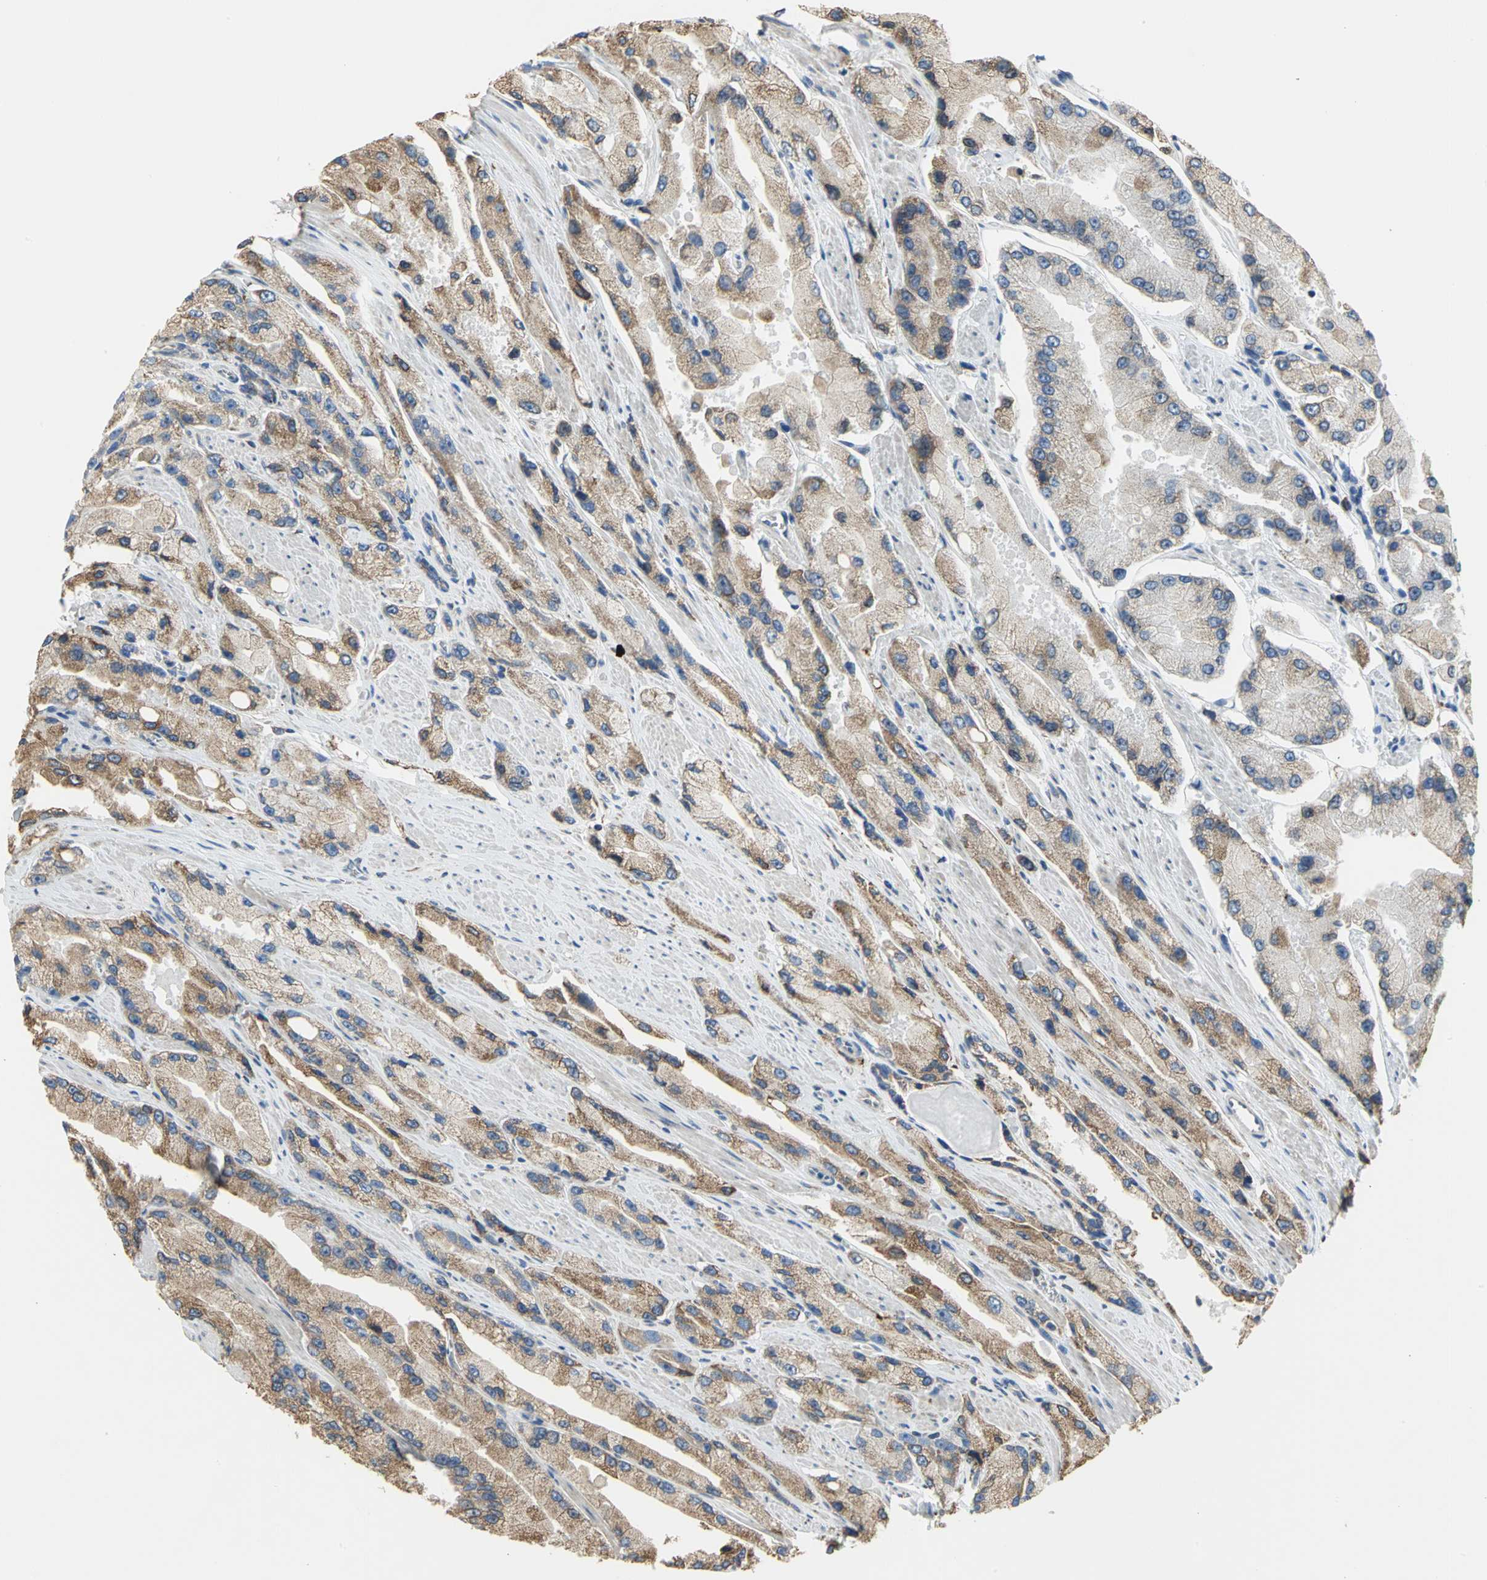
{"staining": {"intensity": "weak", "quantity": ">75%", "location": "cytoplasmic/membranous"}, "tissue": "prostate cancer", "cell_type": "Tumor cells", "image_type": "cancer", "snomed": [{"axis": "morphology", "description": "Adenocarcinoma, High grade"}, {"axis": "topography", "description": "Prostate"}], "caption": "The image shows a brown stain indicating the presence of a protein in the cytoplasmic/membranous of tumor cells in prostate adenocarcinoma (high-grade).", "gene": "SDF2L1", "patient": {"sex": "male", "age": 58}}